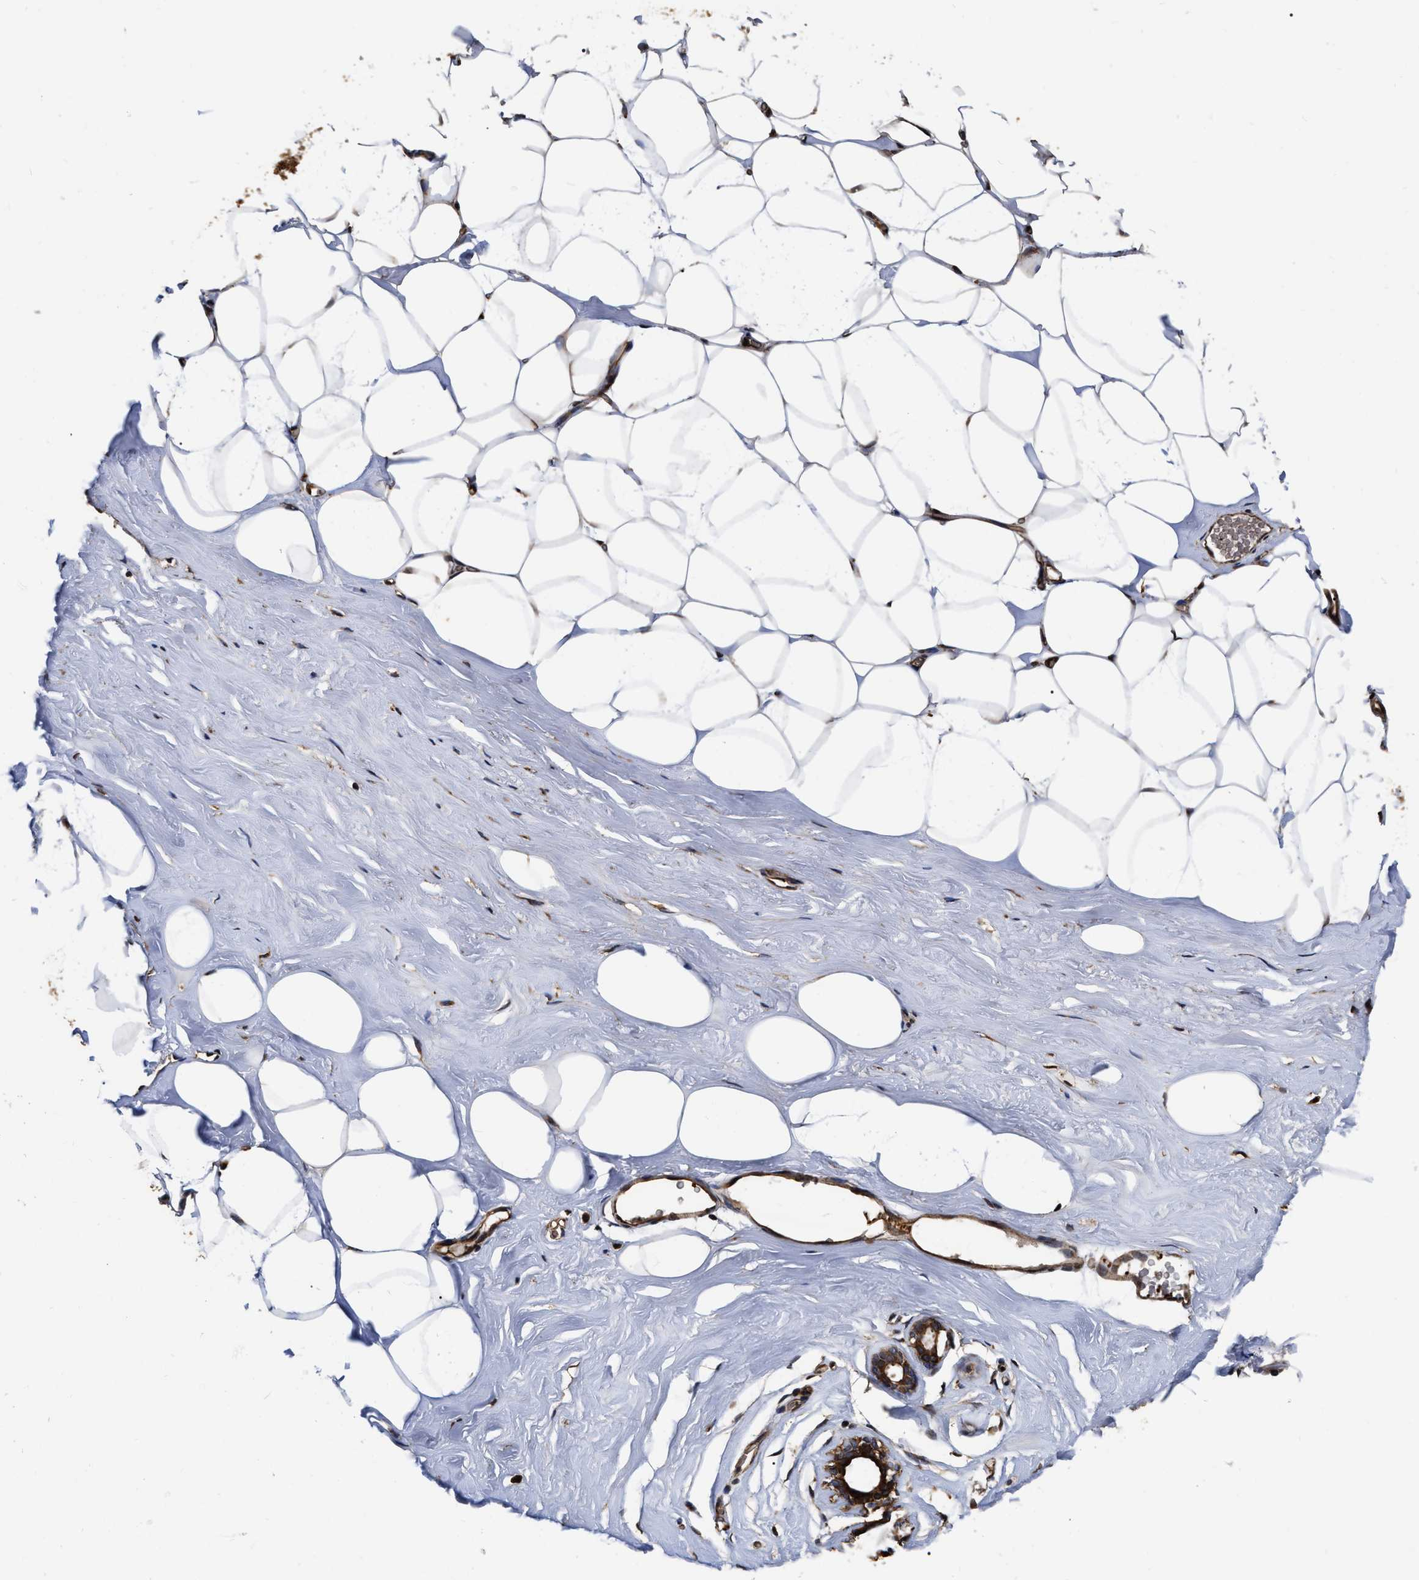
{"staining": {"intensity": "strong", "quantity": ">75%", "location": "cytoplasmic/membranous"}, "tissue": "adipose tissue", "cell_type": "Adipocytes", "image_type": "normal", "snomed": [{"axis": "morphology", "description": "Normal tissue, NOS"}, {"axis": "morphology", "description": "Fibrosis, NOS"}, {"axis": "topography", "description": "Breast"}, {"axis": "topography", "description": "Adipose tissue"}], "caption": "Brown immunohistochemical staining in unremarkable human adipose tissue shows strong cytoplasmic/membranous staining in about >75% of adipocytes.", "gene": "ABCG8", "patient": {"sex": "female", "age": 39}}